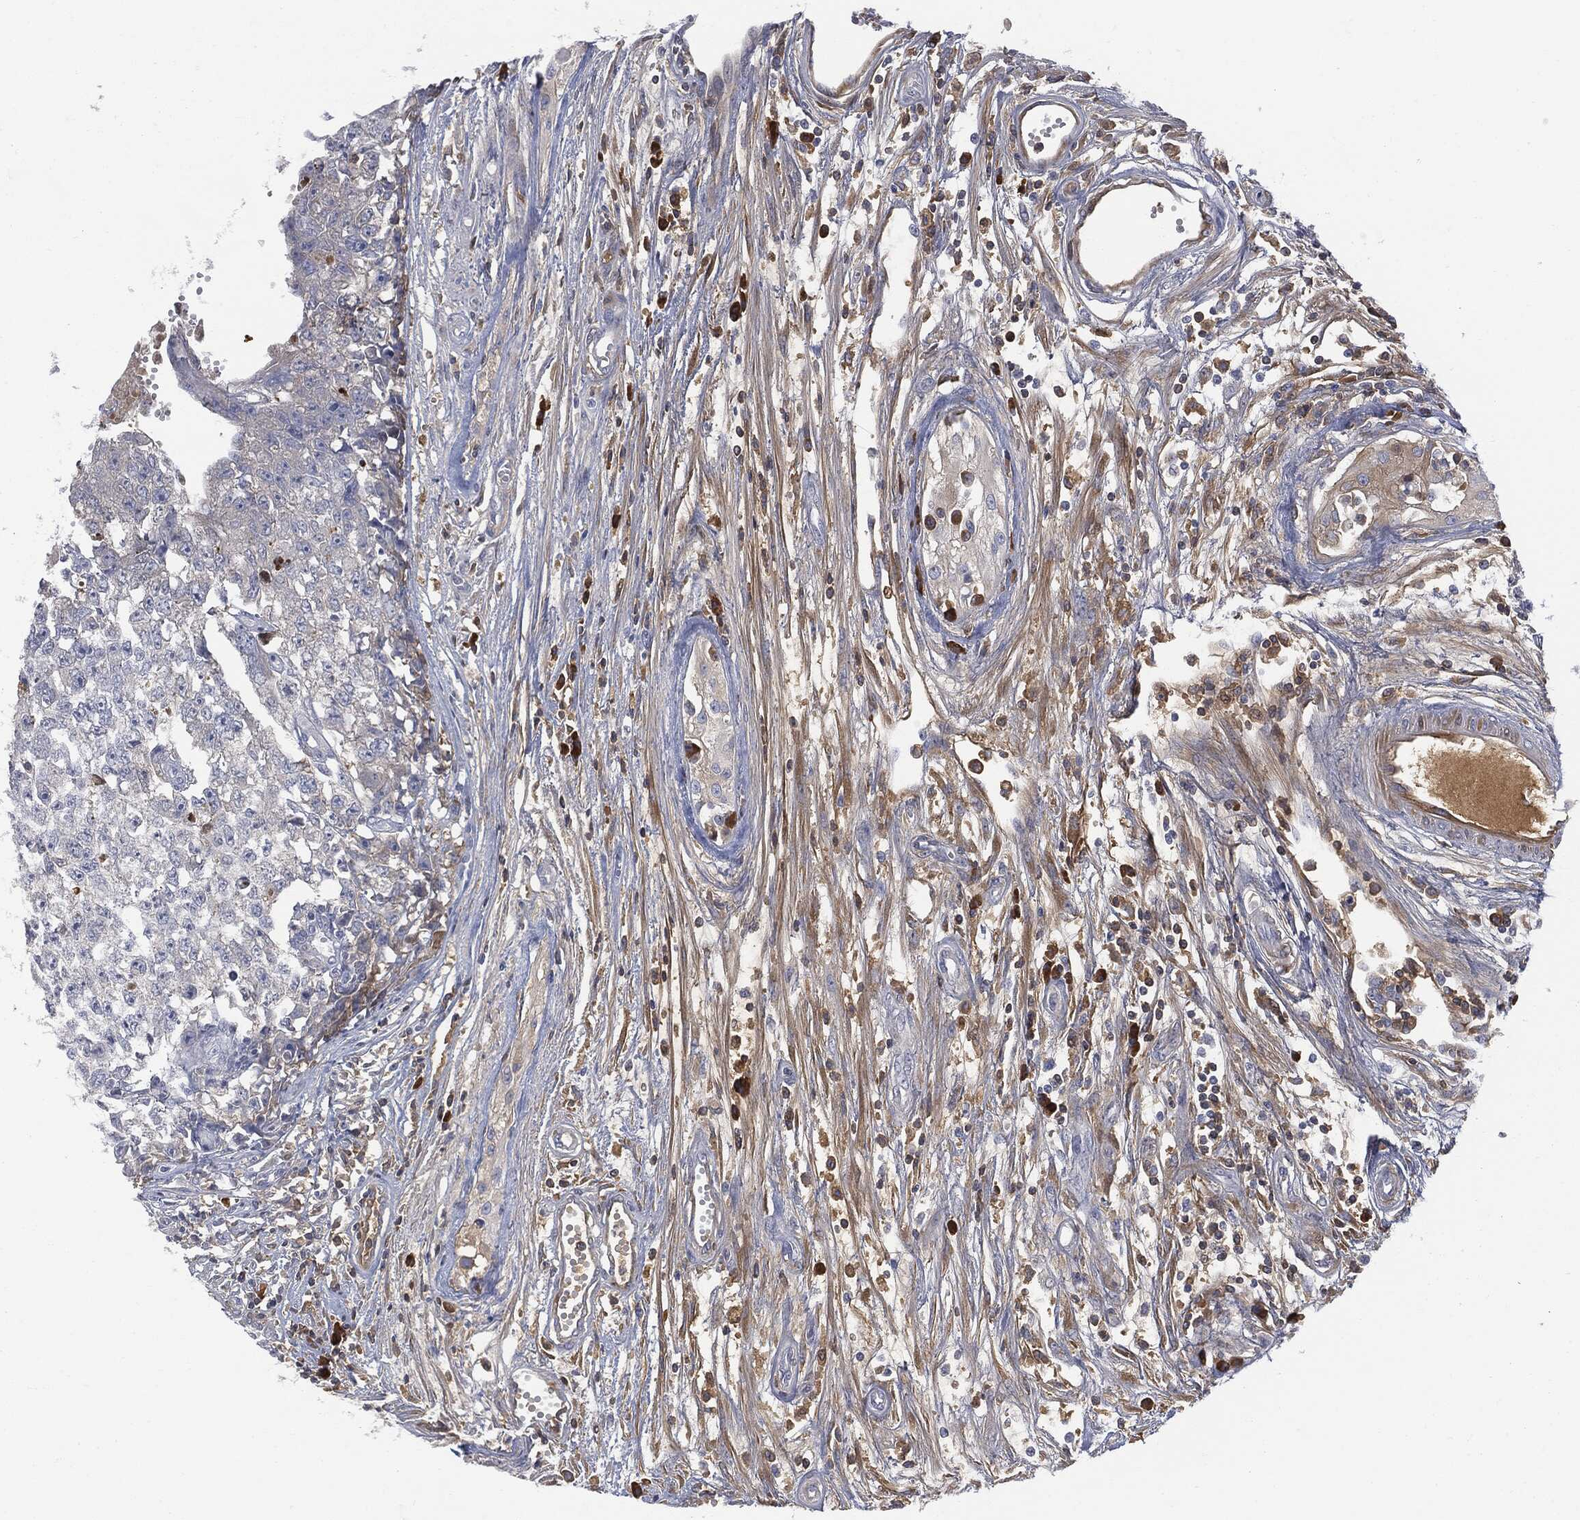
{"staining": {"intensity": "negative", "quantity": "none", "location": "none"}, "tissue": "testis cancer", "cell_type": "Tumor cells", "image_type": "cancer", "snomed": [{"axis": "morphology", "description": "Seminoma, NOS"}, {"axis": "morphology", "description": "Carcinoma, Embryonal, NOS"}, {"axis": "topography", "description": "Testis"}], "caption": "This is an IHC micrograph of testis embryonal carcinoma. There is no expression in tumor cells.", "gene": "BTK", "patient": {"sex": "male", "age": 22}}